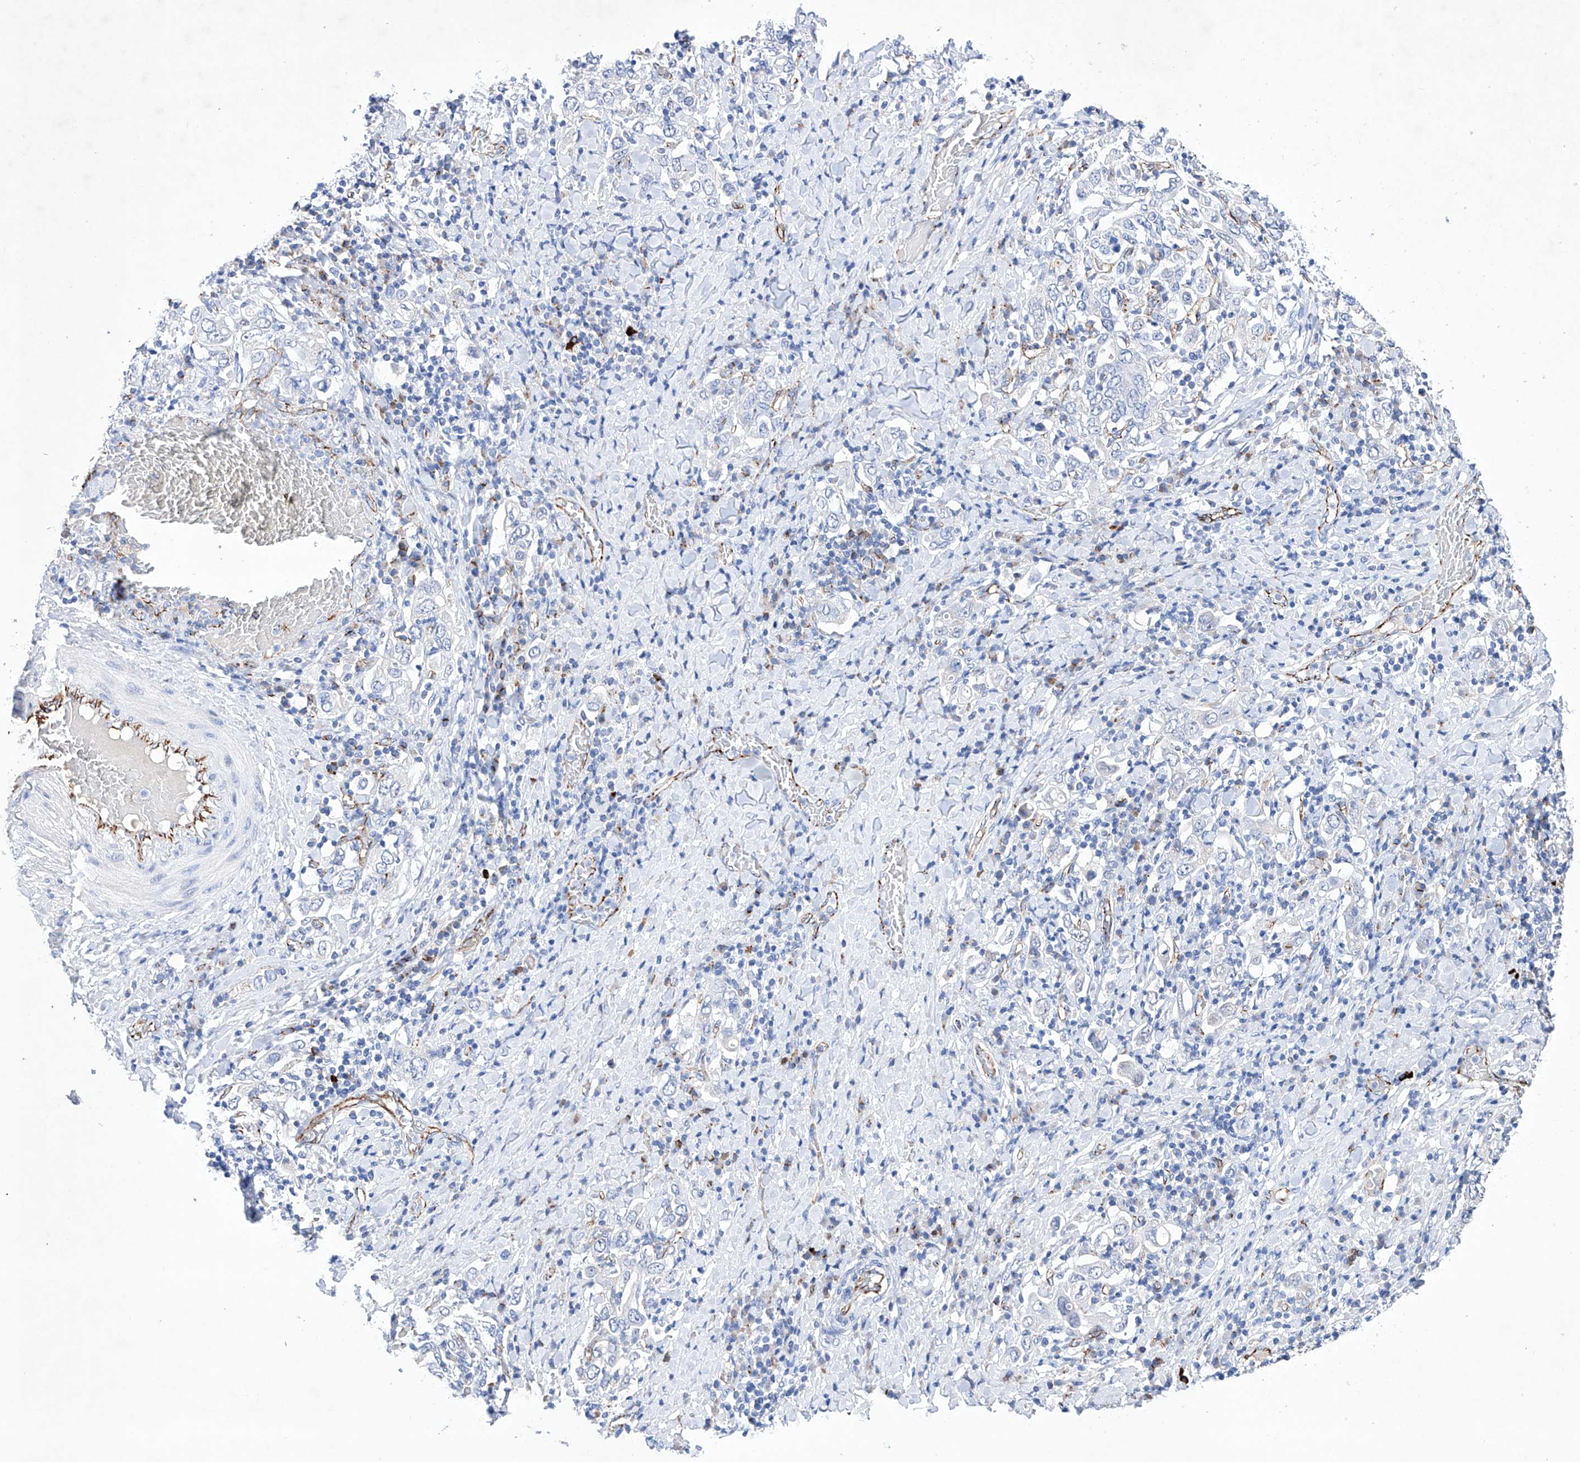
{"staining": {"intensity": "negative", "quantity": "none", "location": "none"}, "tissue": "stomach cancer", "cell_type": "Tumor cells", "image_type": "cancer", "snomed": [{"axis": "morphology", "description": "Adenocarcinoma, NOS"}, {"axis": "topography", "description": "Stomach, upper"}], "caption": "Tumor cells show no significant protein positivity in stomach adenocarcinoma. The staining is performed using DAB brown chromogen with nuclei counter-stained in using hematoxylin.", "gene": "ETV7", "patient": {"sex": "male", "age": 62}}